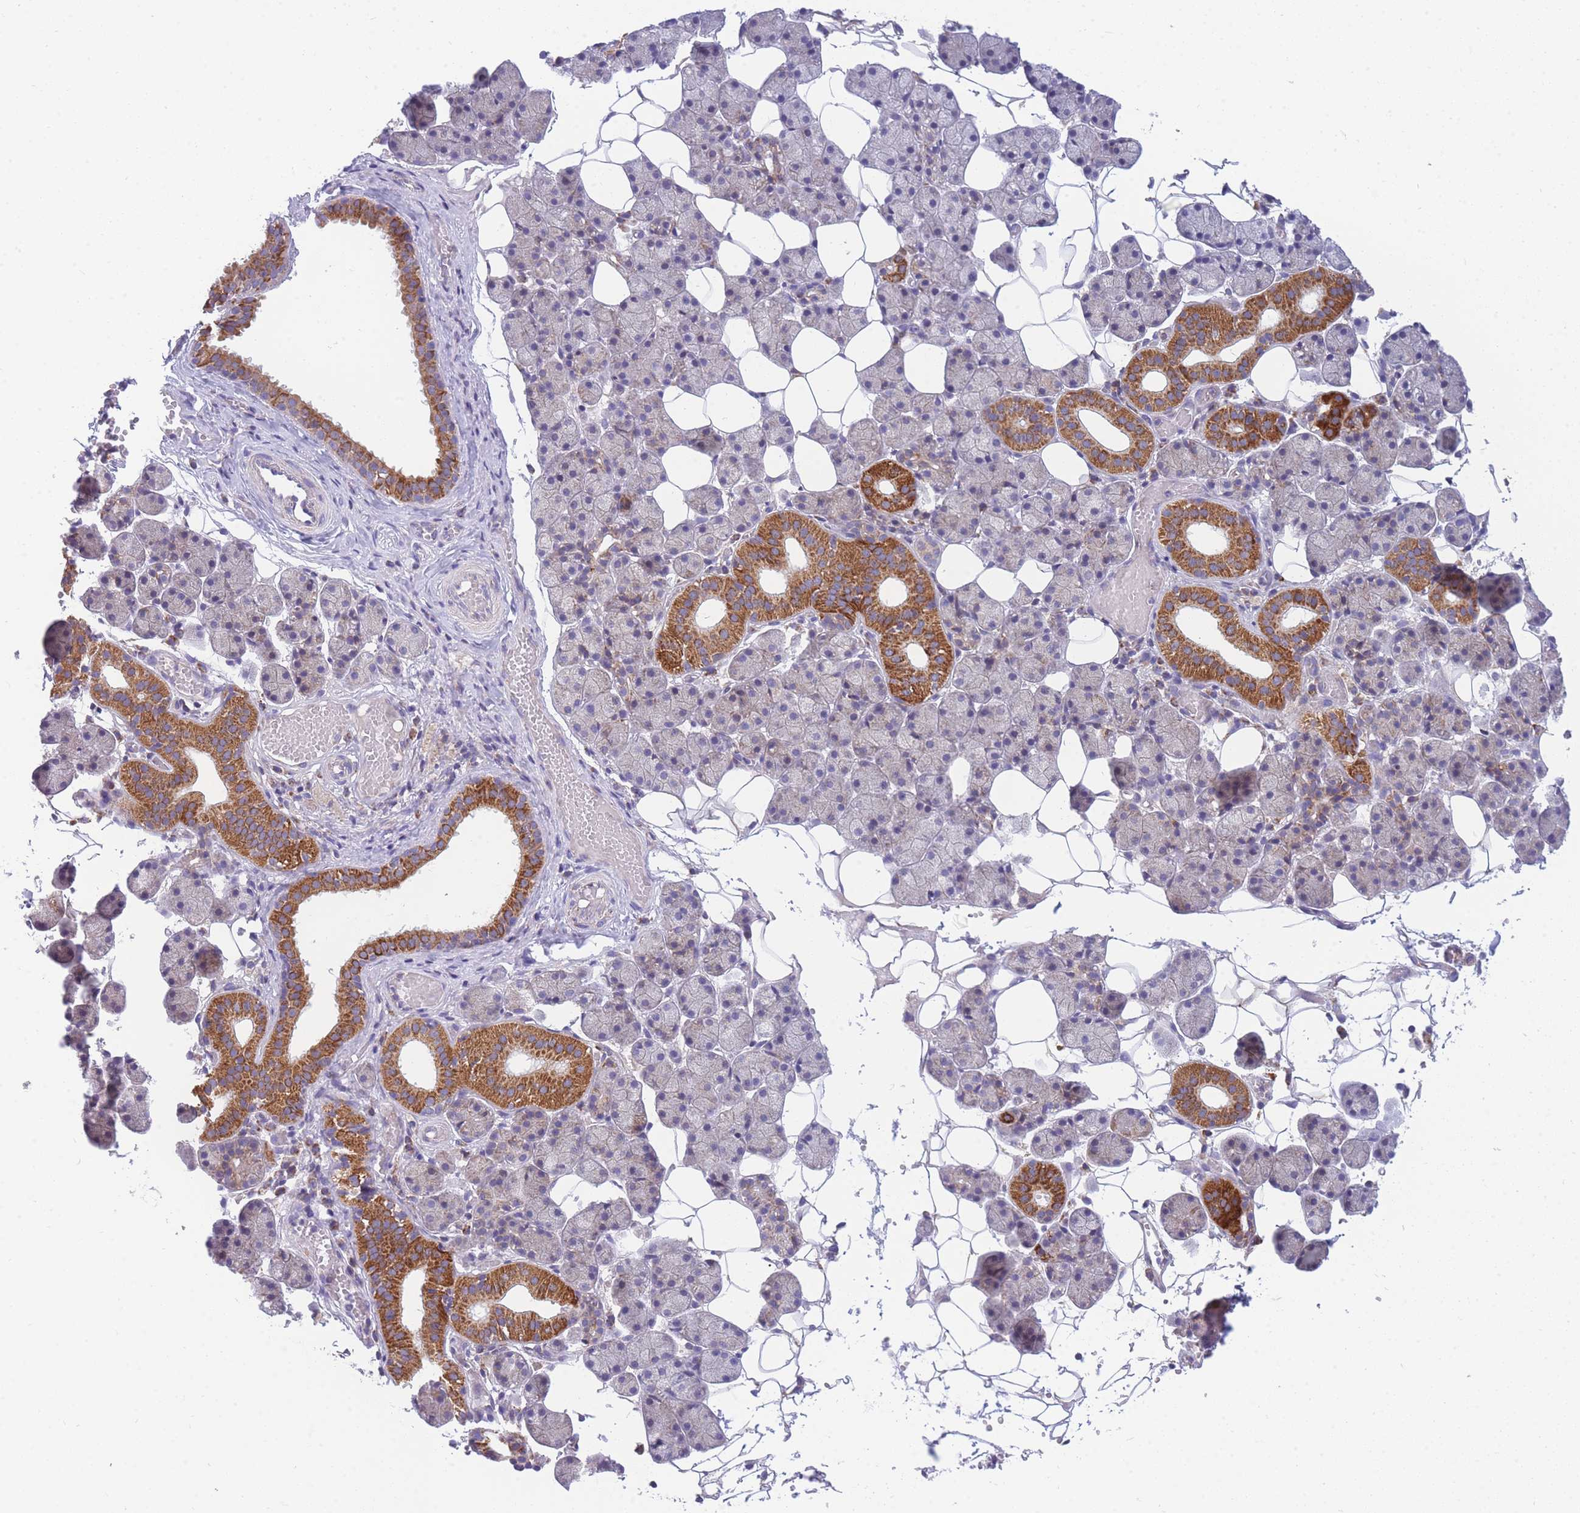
{"staining": {"intensity": "strong", "quantity": "25%-75%", "location": "cytoplasmic/membranous"}, "tissue": "salivary gland", "cell_type": "Glandular cells", "image_type": "normal", "snomed": [{"axis": "morphology", "description": "Normal tissue, NOS"}, {"axis": "topography", "description": "Salivary gland"}], "caption": "A histopathology image of human salivary gland stained for a protein demonstrates strong cytoplasmic/membranous brown staining in glandular cells.", "gene": "MRPS11", "patient": {"sex": "female", "age": 33}}